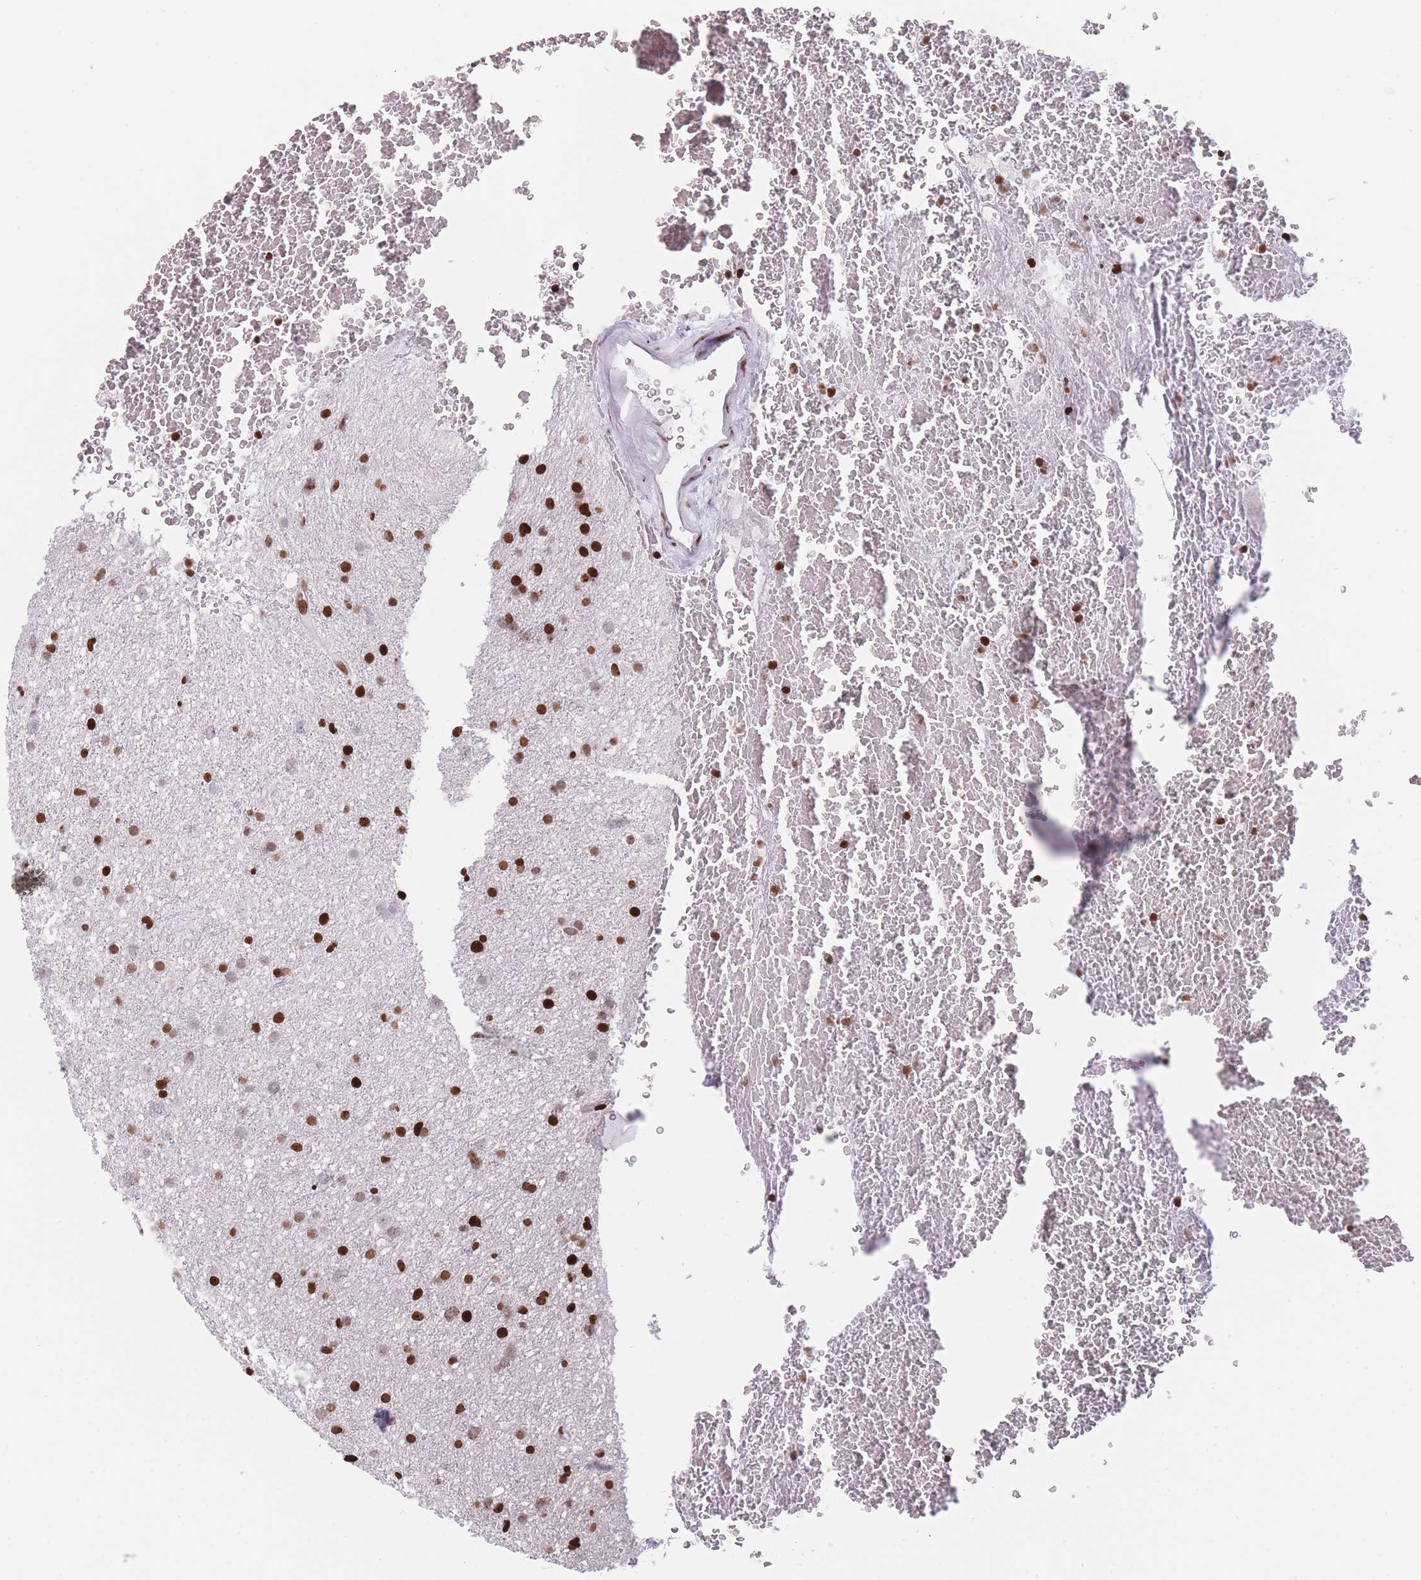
{"staining": {"intensity": "strong", "quantity": ">75%", "location": "nuclear"}, "tissue": "glioma", "cell_type": "Tumor cells", "image_type": "cancer", "snomed": [{"axis": "morphology", "description": "Glioma, malignant, Low grade"}, {"axis": "topography", "description": "Cerebral cortex"}], "caption": "Glioma stained with a brown dye demonstrates strong nuclear positive positivity in approximately >75% of tumor cells.", "gene": "AK9", "patient": {"sex": "female", "age": 39}}